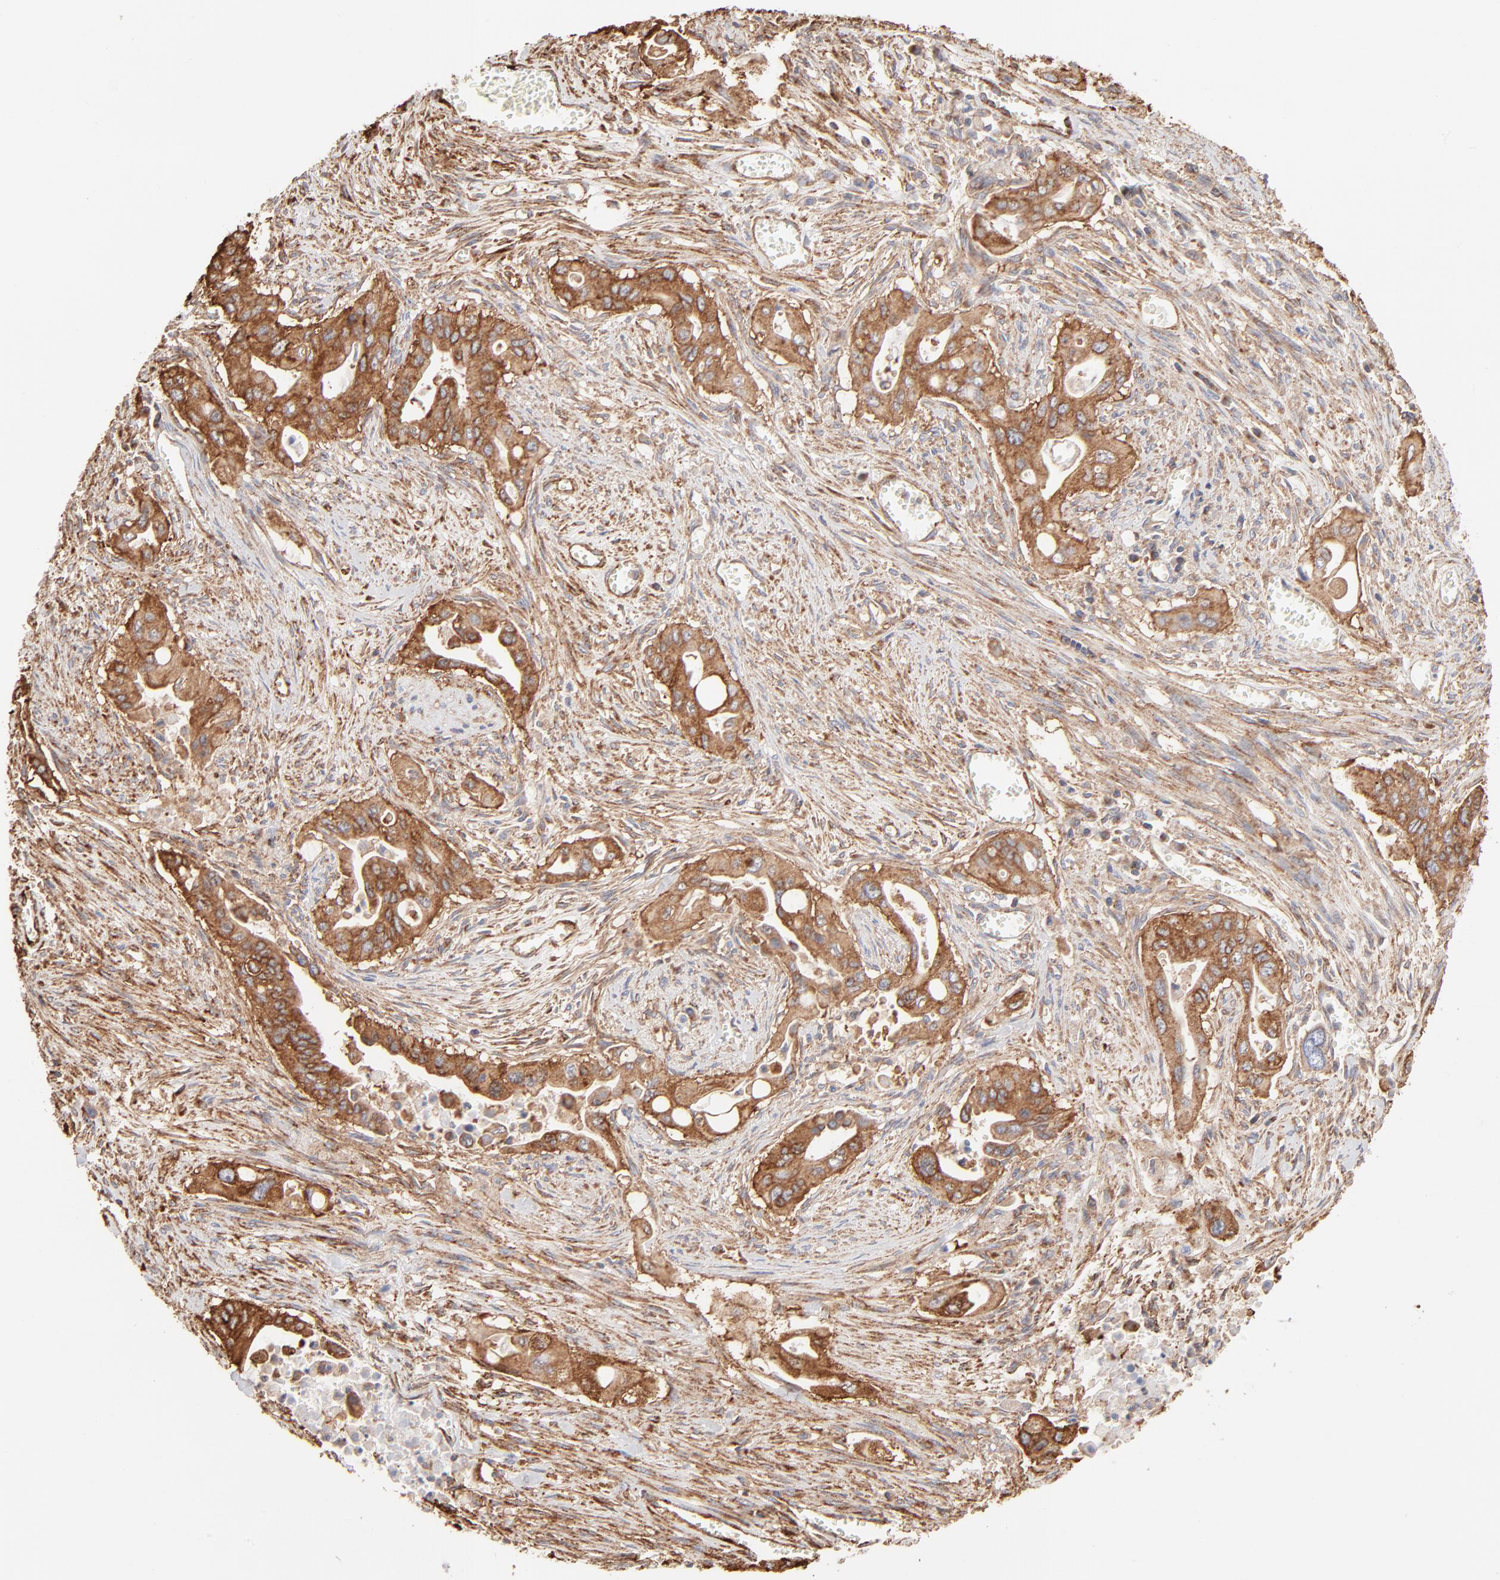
{"staining": {"intensity": "strong", "quantity": ">75%", "location": "cytoplasmic/membranous"}, "tissue": "pancreatic cancer", "cell_type": "Tumor cells", "image_type": "cancer", "snomed": [{"axis": "morphology", "description": "Adenocarcinoma, NOS"}, {"axis": "topography", "description": "Pancreas"}], "caption": "Pancreatic cancer stained with immunohistochemistry reveals strong cytoplasmic/membranous staining in about >75% of tumor cells.", "gene": "CLTB", "patient": {"sex": "male", "age": 77}}